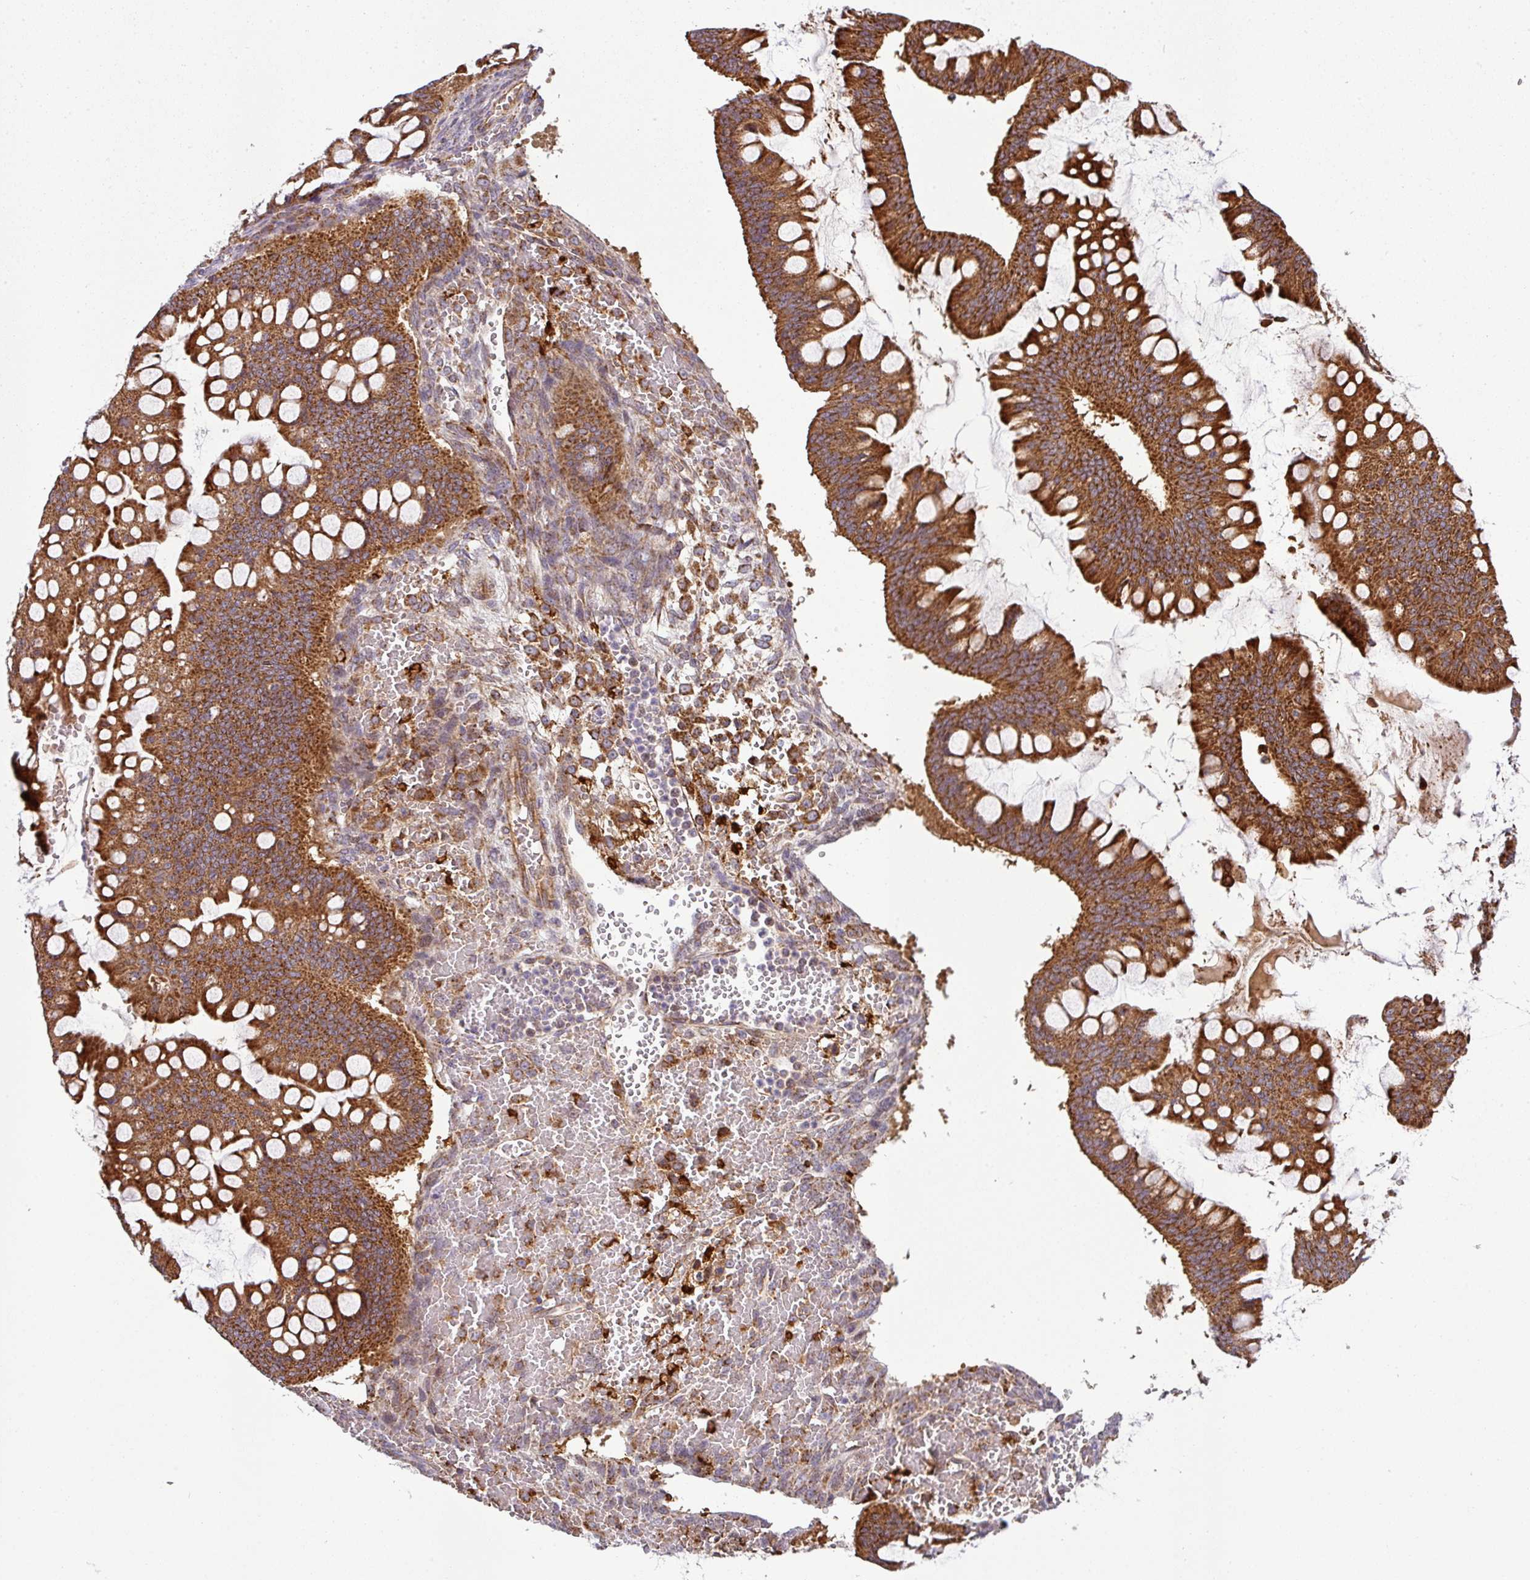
{"staining": {"intensity": "strong", "quantity": ">75%", "location": "cytoplasmic/membranous"}, "tissue": "ovarian cancer", "cell_type": "Tumor cells", "image_type": "cancer", "snomed": [{"axis": "morphology", "description": "Cystadenocarcinoma, mucinous, NOS"}, {"axis": "topography", "description": "Ovary"}], "caption": "This image reveals IHC staining of ovarian cancer (mucinous cystadenocarcinoma), with high strong cytoplasmic/membranous positivity in approximately >75% of tumor cells.", "gene": "PRELID3B", "patient": {"sex": "female", "age": 73}}